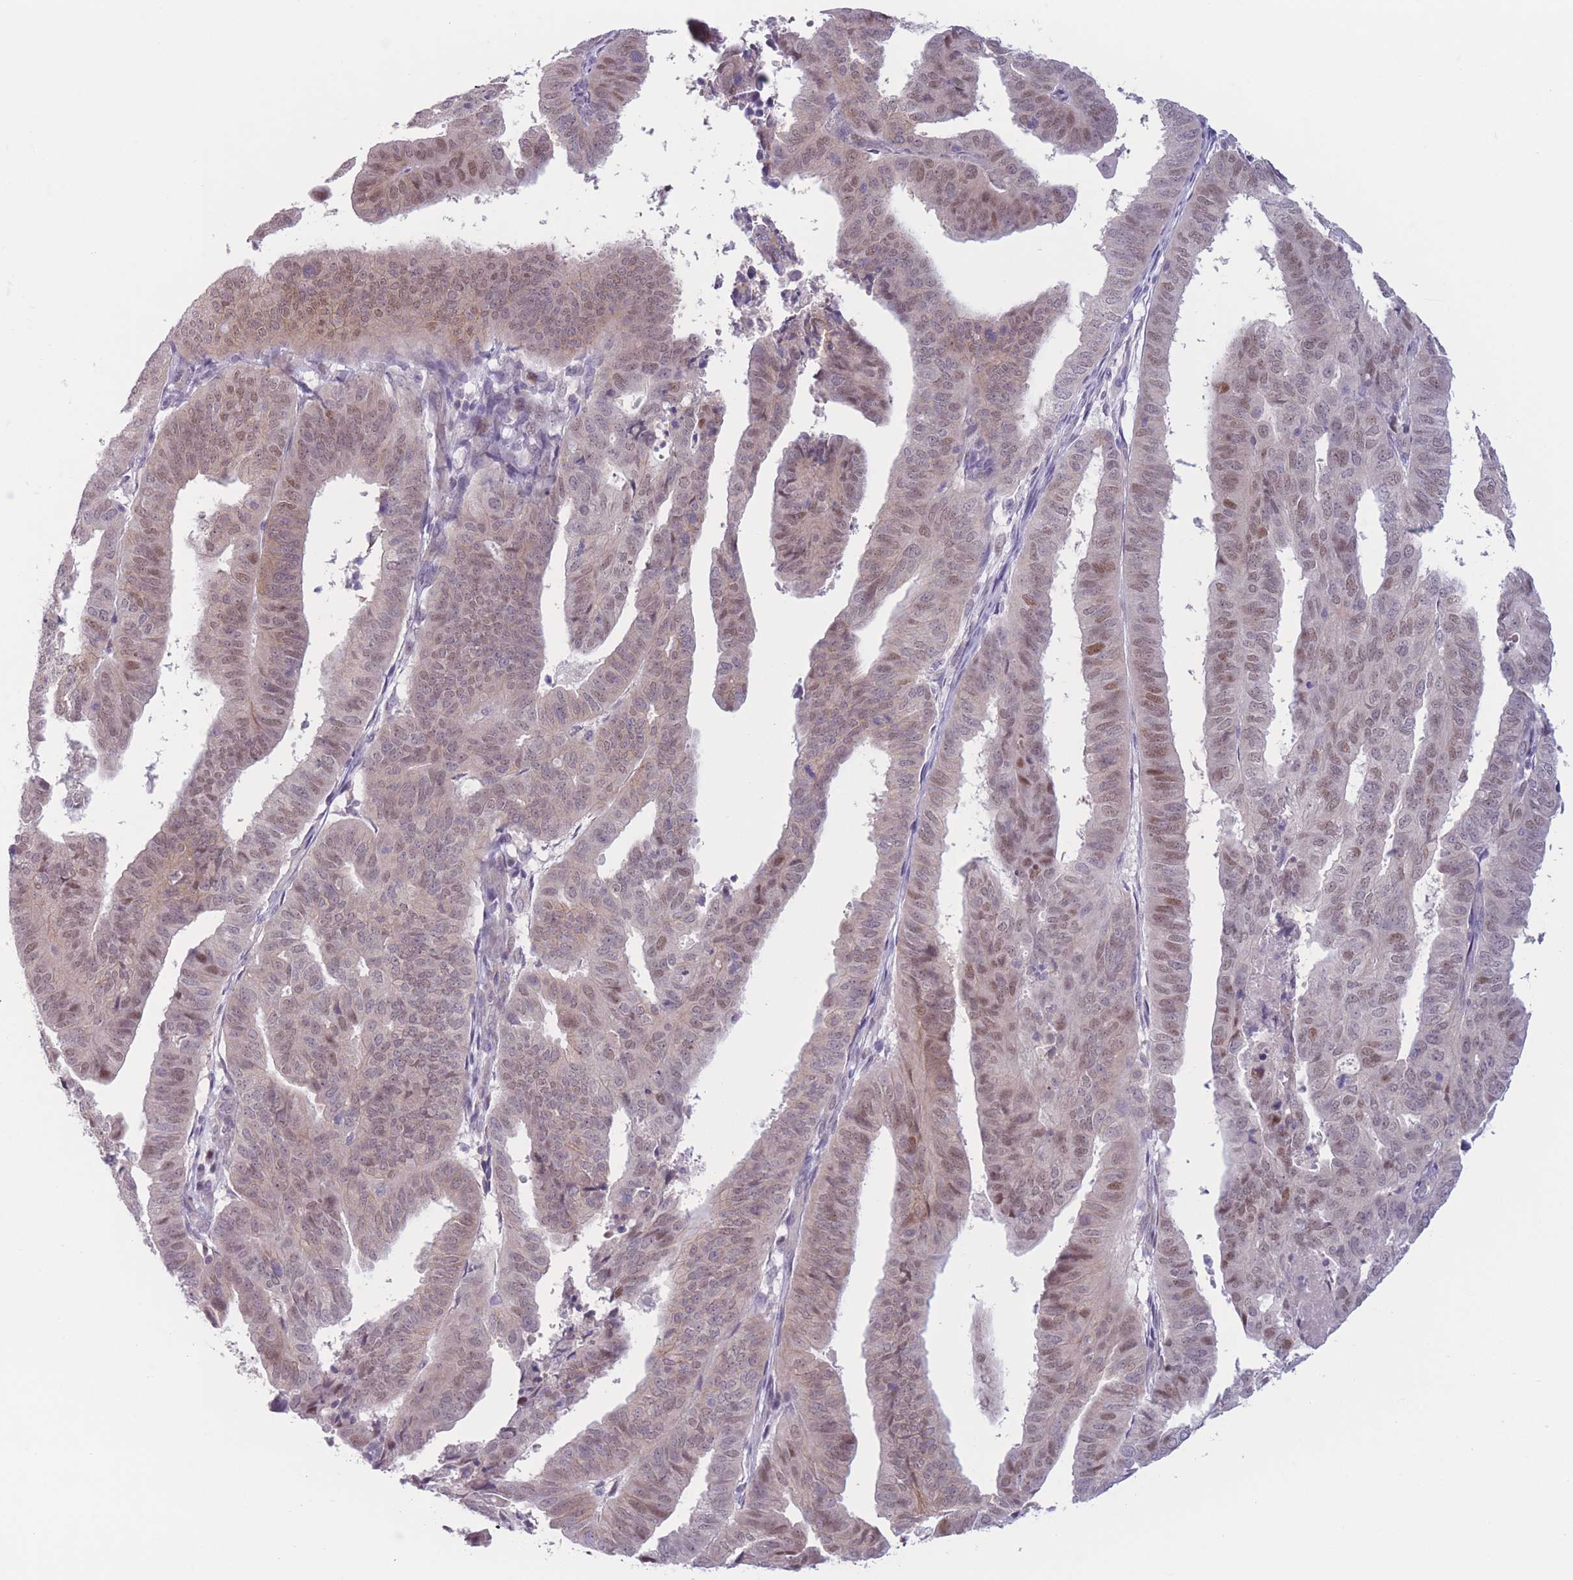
{"staining": {"intensity": "moderate", "quantity": ">75%", "location": "nuclear"}, "tissue": "endometrial cancer", "cell_type": "Tumor cells", "image_type": "cancer", "snomed": [{"axis": "morphology", "description": "Adenocarcinoma, NOS"}, {"axis": "topography", "description": "Uterus"}], "caption": "Adenocarcinoma (endometrial) stained for a protein shows moderate nuclear positivity in tumor cells. Ihc stains the protein of interest in brown and the nuclei are stained blue.", "gene": "ZNF439", "patient": {"sex": "female", "age": 77}}